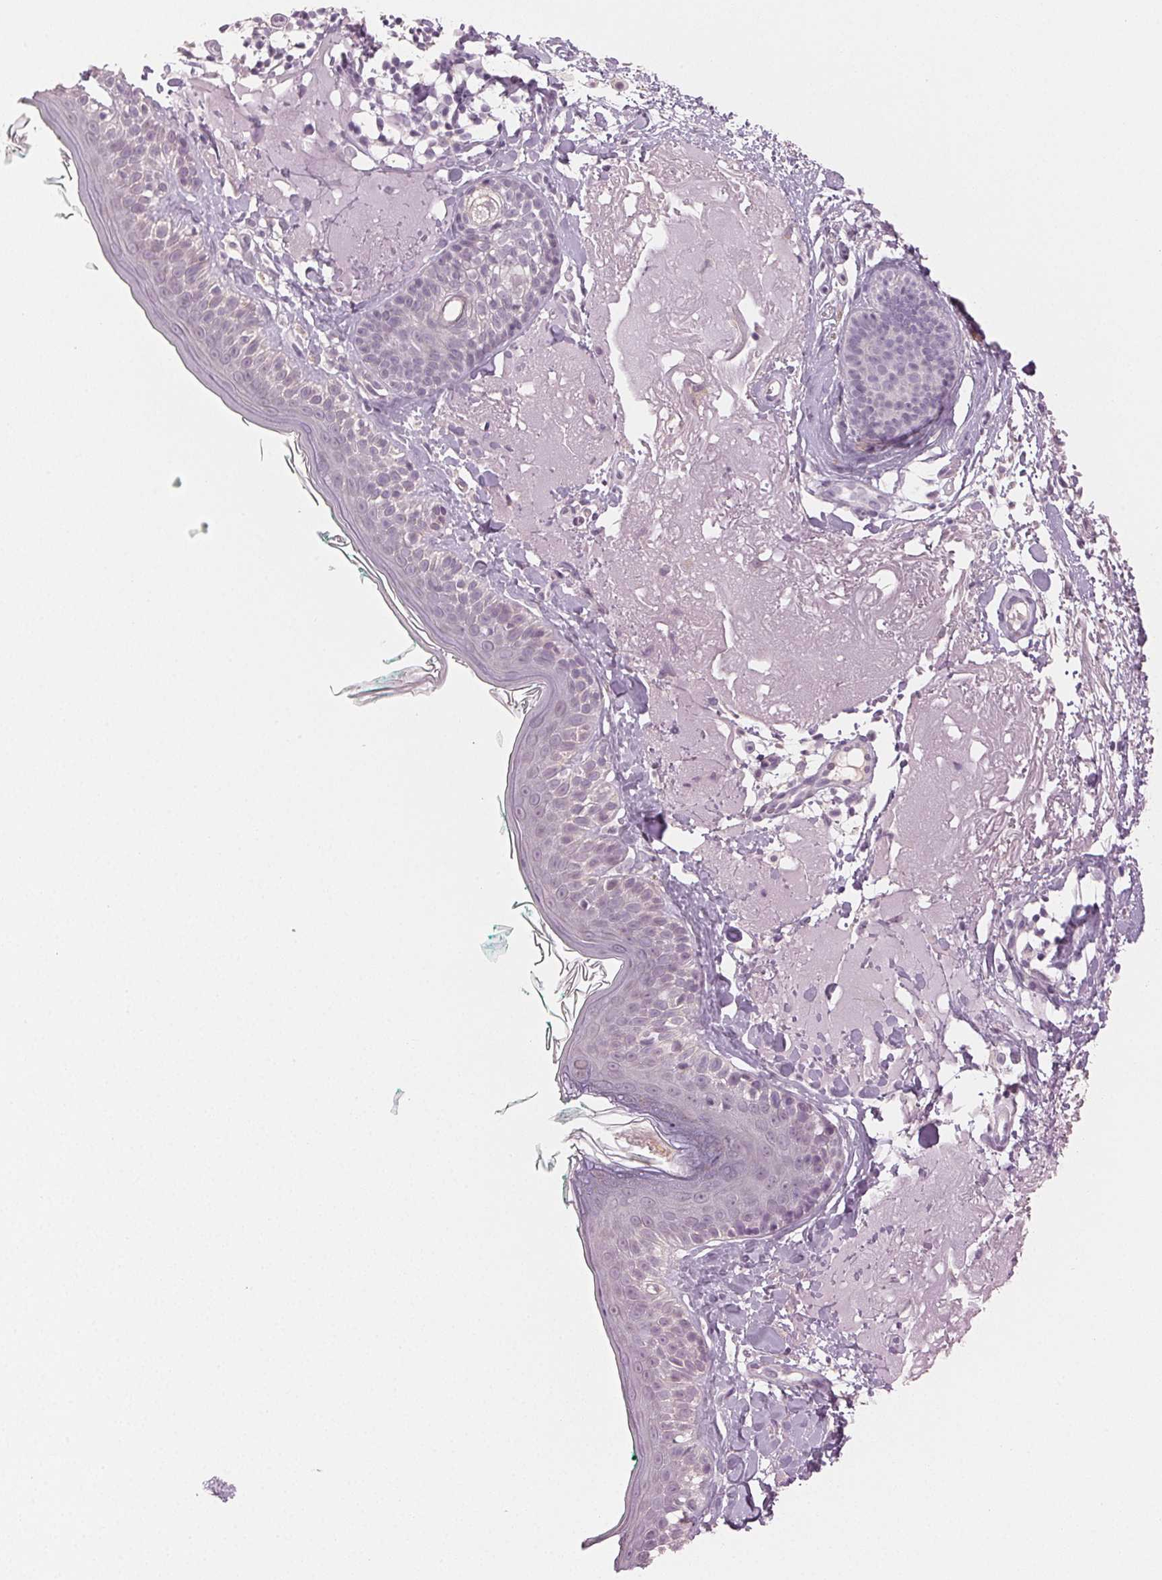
{"staining": {"intensity": "negative", "quantity": "none", "location": "none"}, "tissue": "skin", "cell_type": "Fibroblasts", "image_type": "normal", "snomed": [{"axis": "morphology", "description": "Normal tissue, NOS"}, {"axis": "topography", "description": "Skin"}], "caption": "This is a micrograph of IHC staining of normal skin, which shows no staining in fibroblasts.", "gene": "MAP1LC3A", "patient": {"sex": "male", "age": 73}}